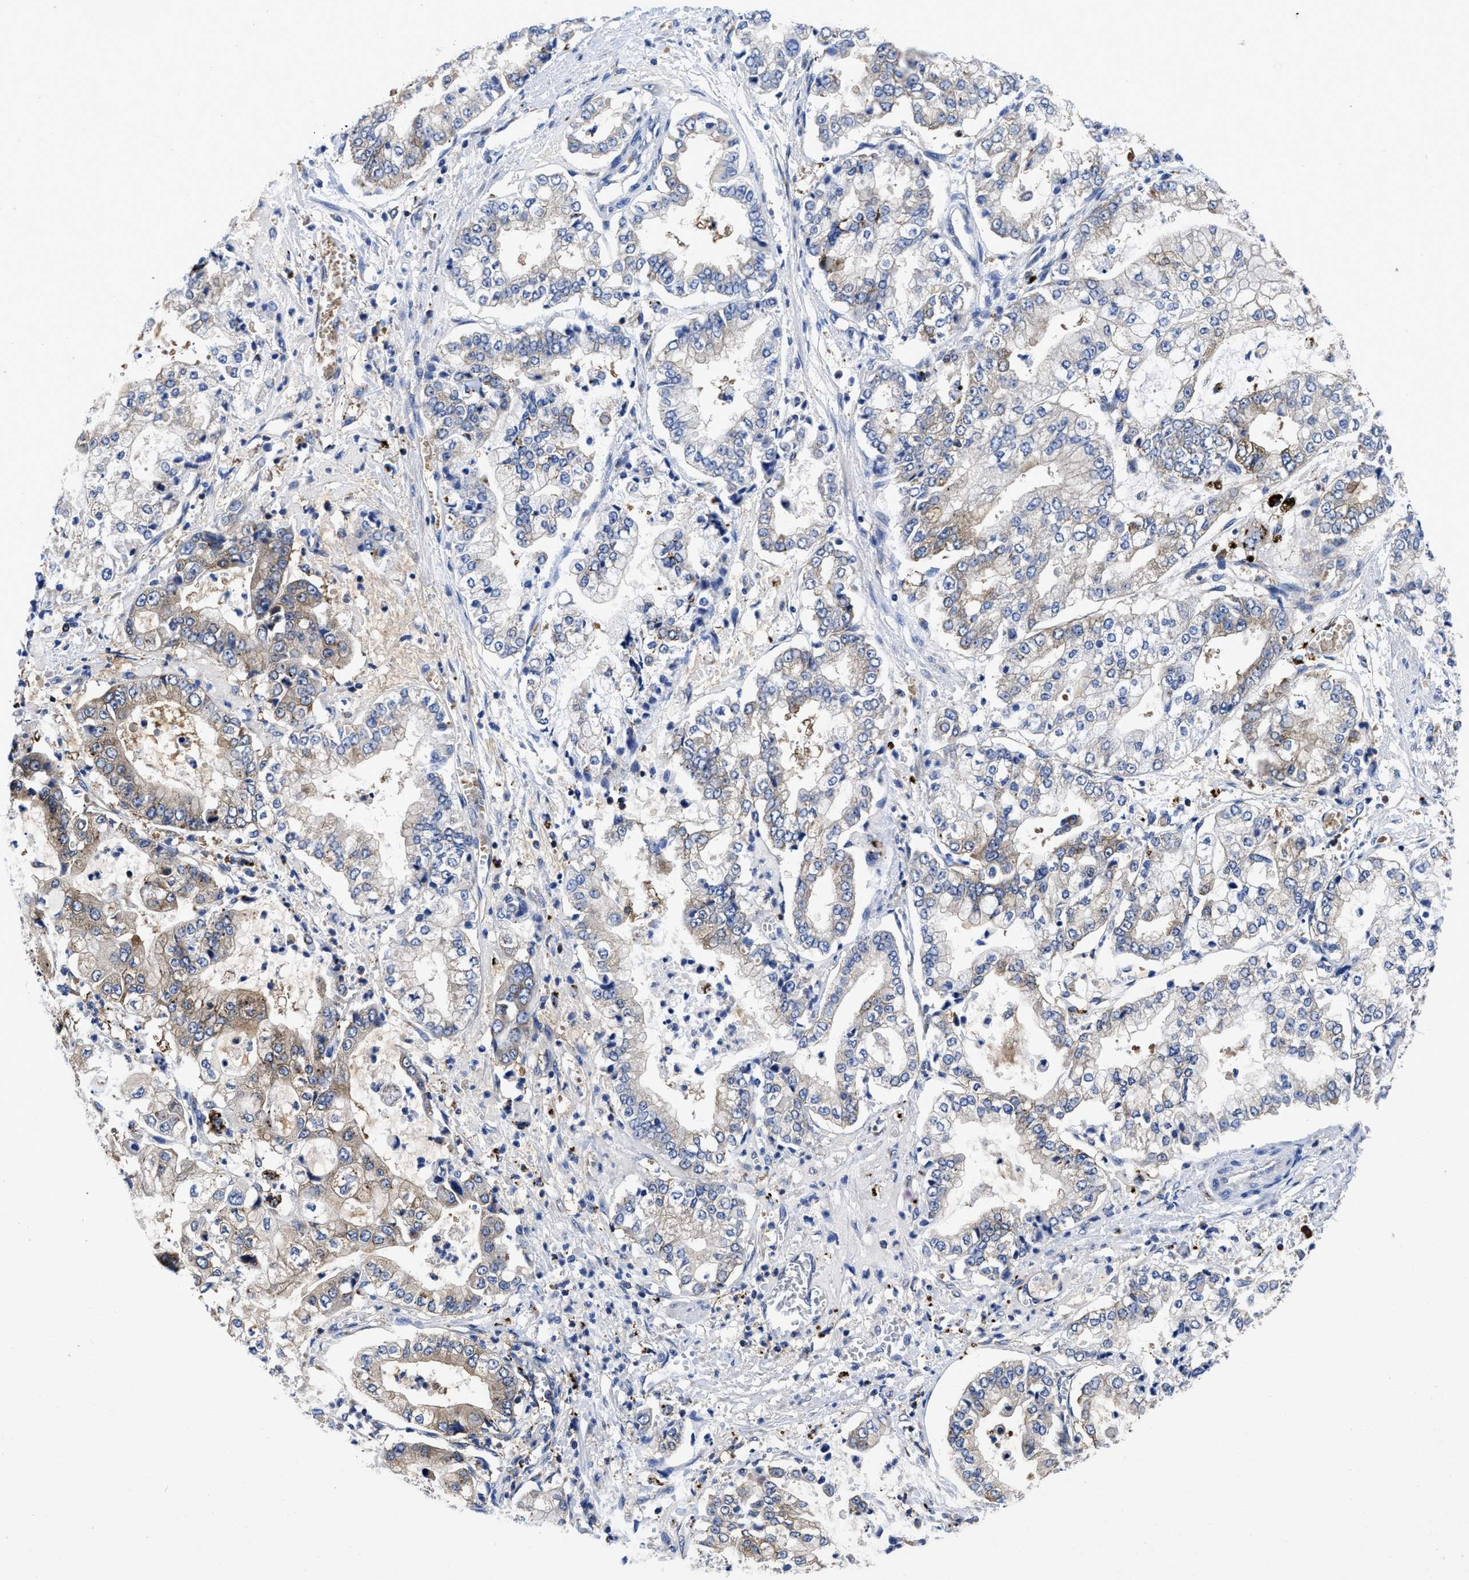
{"staining": {"intensity": "weak", "quantity": "<25%", "location": "cytoplasmic/membranous"}, "tissue": "stomach cancer", "cell_type": "Tumor cells", "image_type": "cancer", "snomed": [{"axis": "morphology", "description": "Adenocarcinoma, NOS"}, {"axis": "topography", "description": "Stomach"}], "caption": "Tumor cells show no significant expression in stomach cancer.", "gene": "YARS1", "patient": {"sex": "male", "age": 76}}